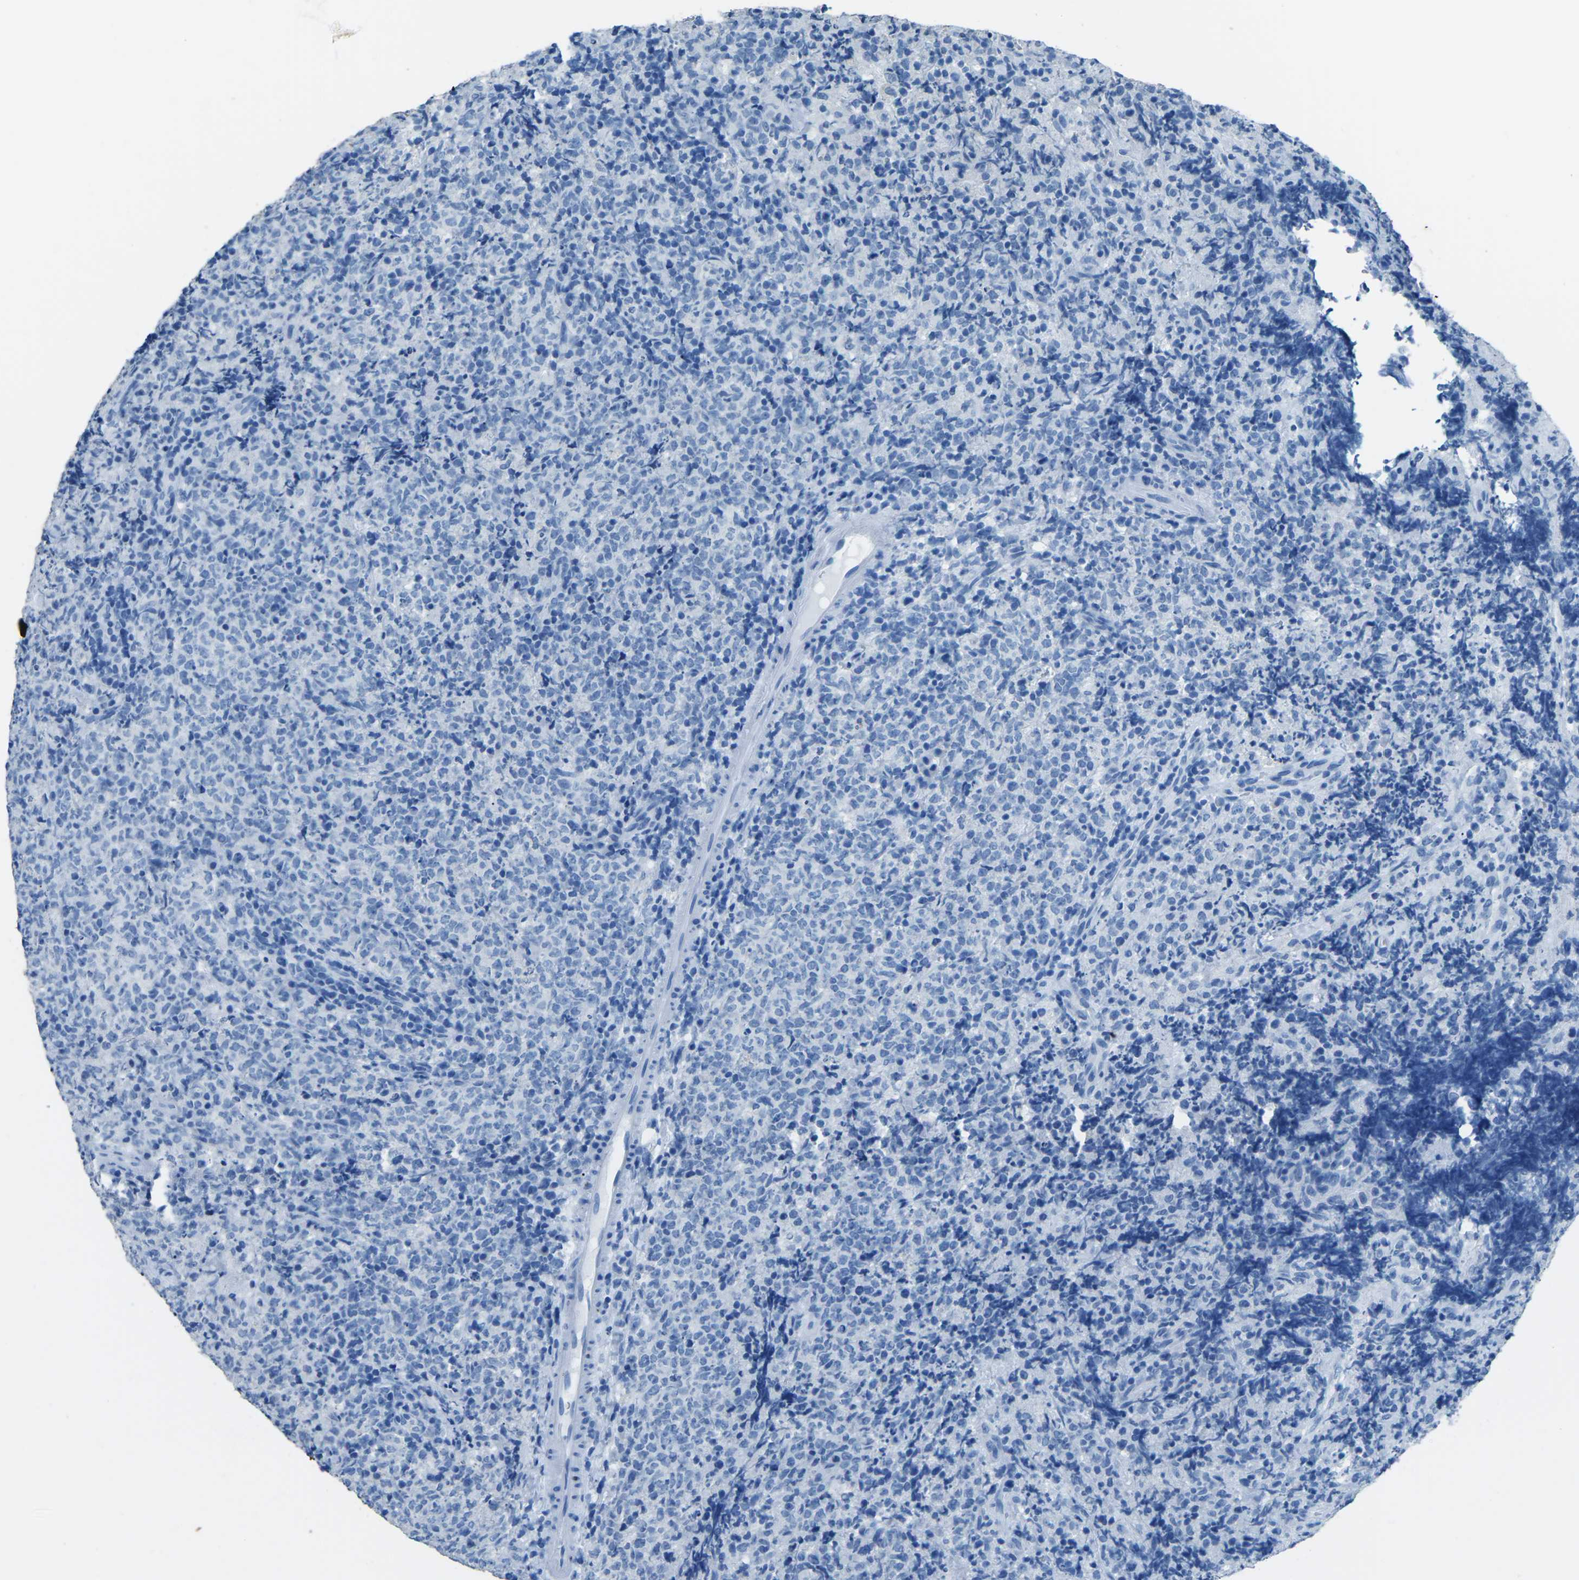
{"staining": {"intensity": "negative", "quantity": "none", "location": "none"}, "tissue": "lymphoma", "cell_type": "Tumor cells", "image_type": "cancer", "snomed": [{"axis": "morphology", "description": "Malignant lymphoma, non-Hodgkin's type, High grade"}, {"axis": "topography", "description": "Tonsil"}], "caption": "This is a micrograph of IHC staining of high-grade malignant lymphoma, non-Hodgkin's type, which shows no positivity in tumor cells.", "gene": "MYH8", "patient": {"sex": "female", "age": 36}}